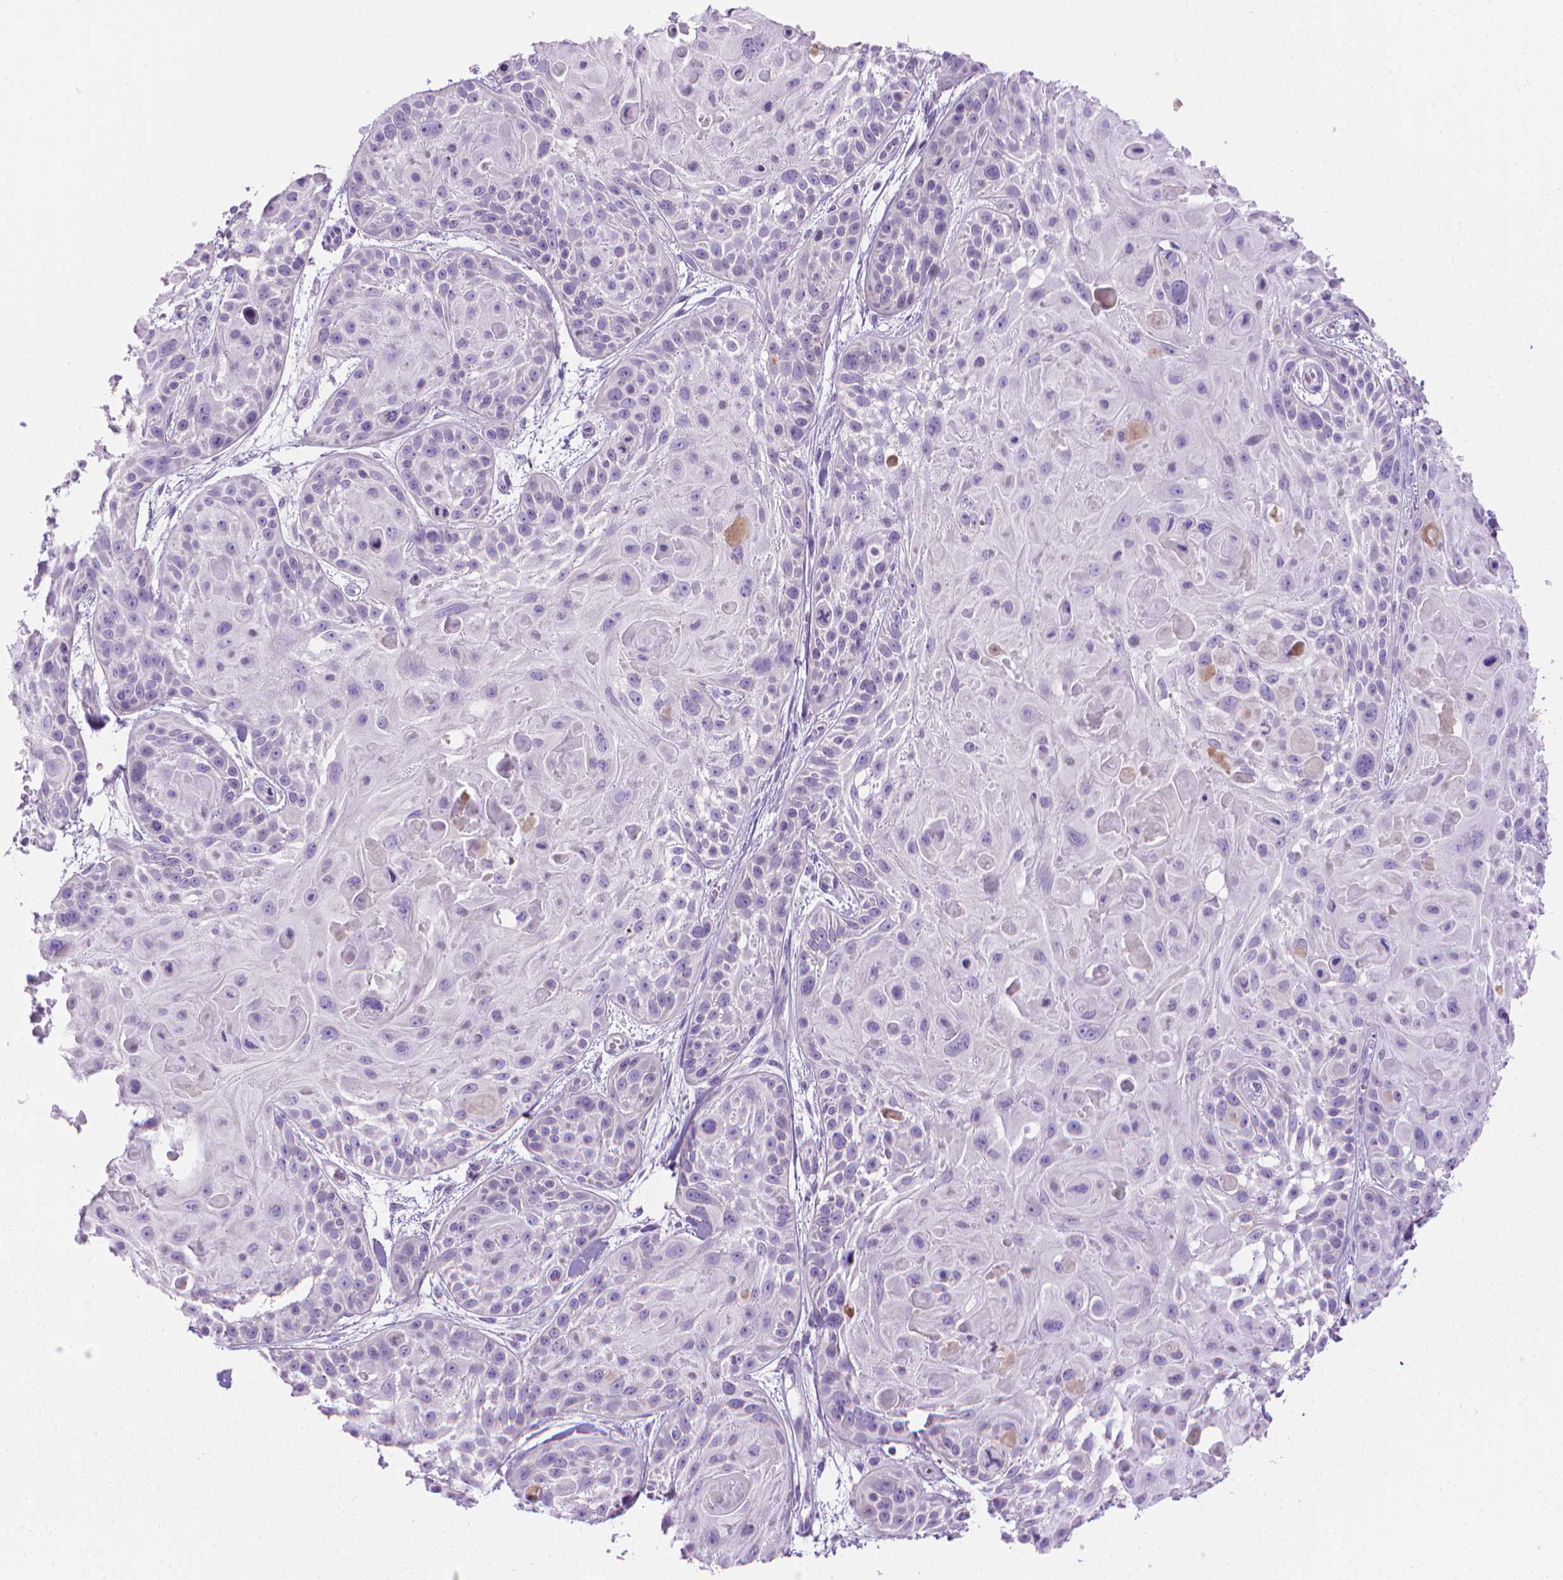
{"staining": {"intensity": "negative", "quantity": "none", "location": "none"}, "tissue": "skin cancer", "cell_type": "Tumor cells", "image_type": "cancer", "snomed": [{"axis": "morphology", "description": "Squamous cell carcinoma, NOS"}, {"axis": "topography", "description": "Skin"}, {"axis": "topography", "description": "Anal"}], "caption": "An image of human skin cancer (squamous cell carcinoma) is negative for staining in tumor cells.", "gene": "SPAG6", "patient": {"sex": "female", "age": 75}}